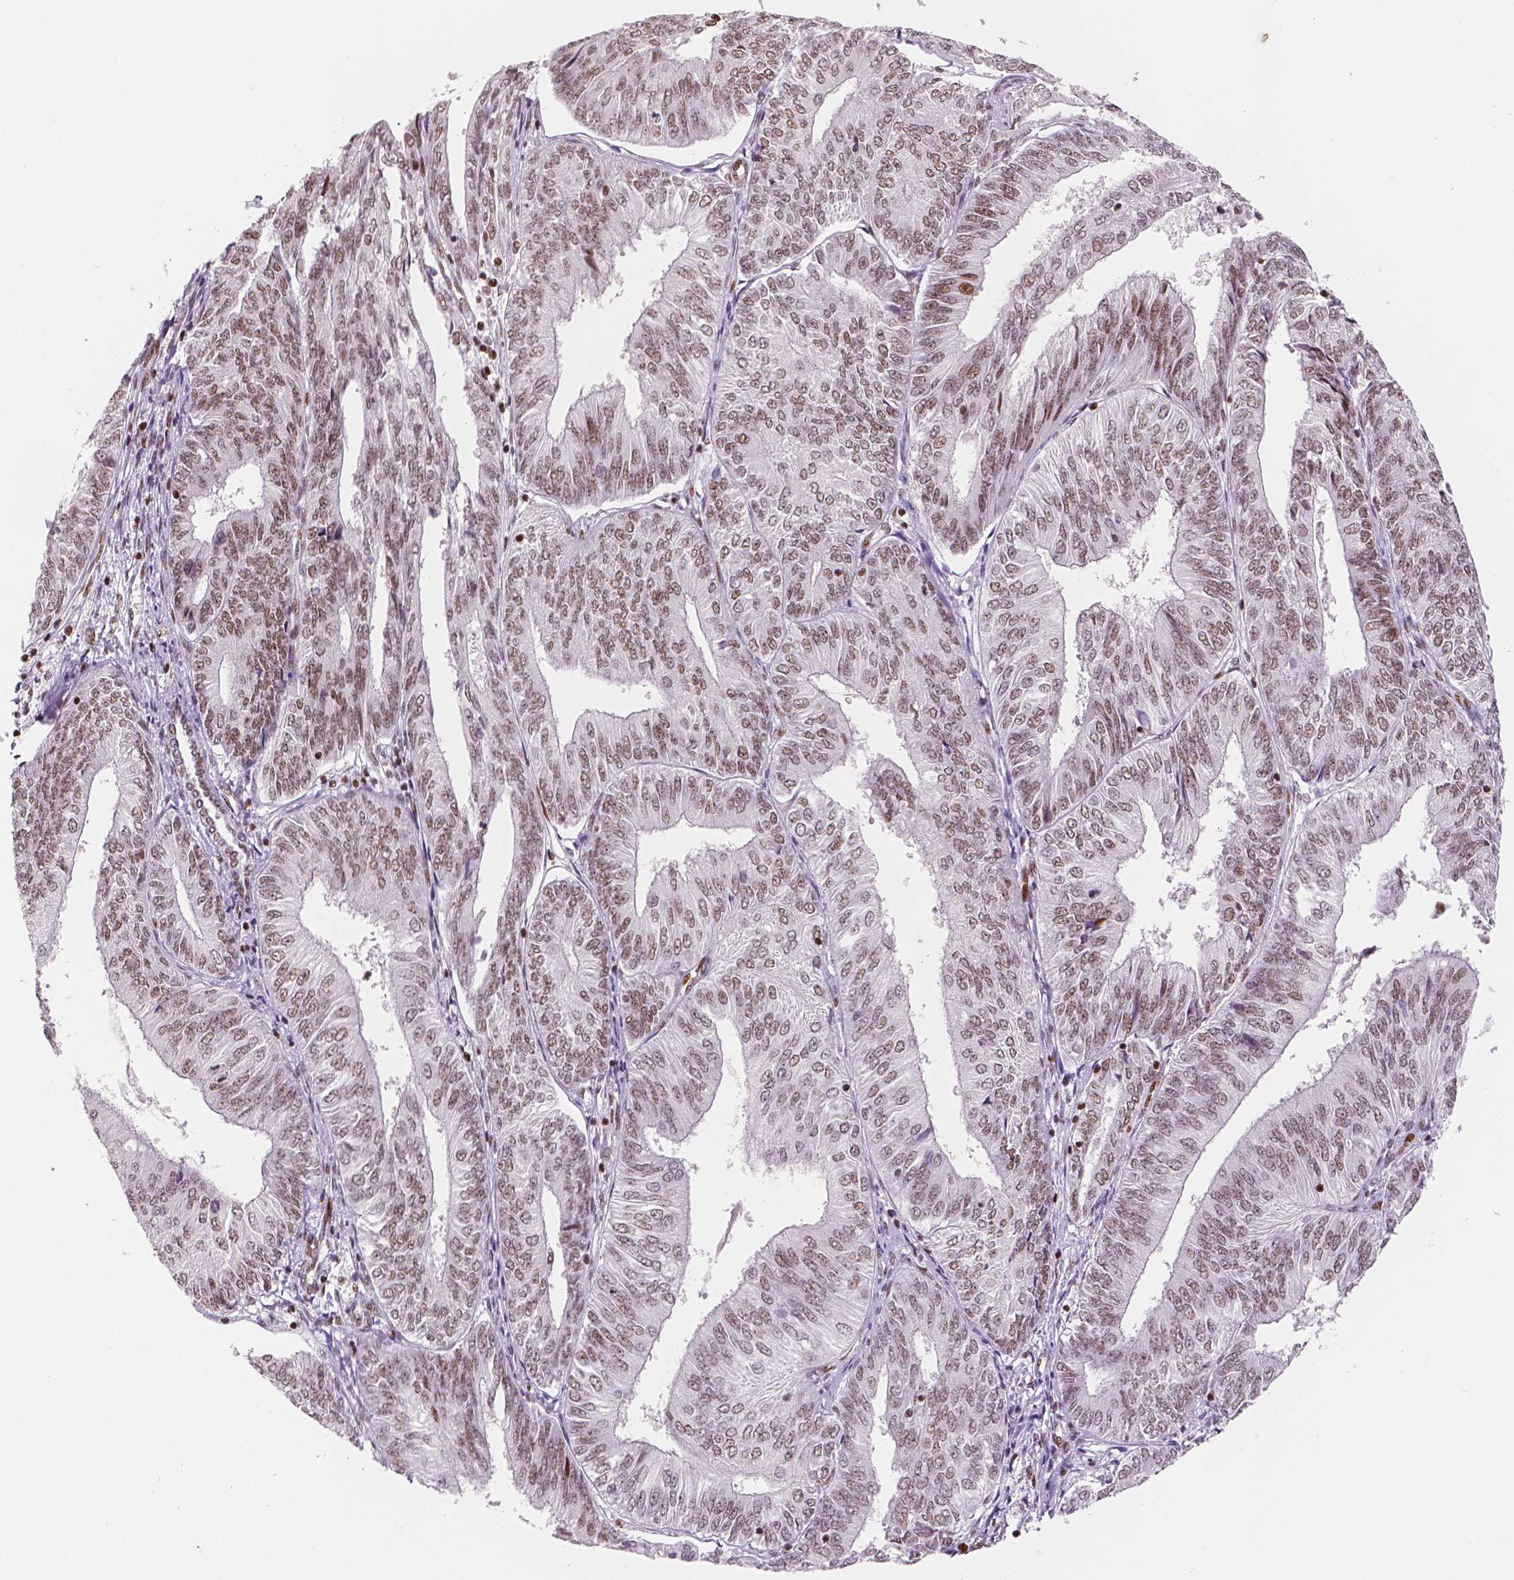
{"staining": {"intensity": "moderate", "quantity": "25%-75%", "location": "nuclear"}, "tissue": "endometrial cancer", "cell_type": "Tumor cells", "image_type": "cancer", "snomed": [{"axis": "morphology", "description": "Adenocarcinoma, NOS"}, {"axis": "topography", "description": "Endometrium"}], "caption": "Immunohistochemical staining of endometrial cancer (adenocarcinoma) shows medium levels of moderate nuclear staining in about 25%-75% of tumor cells.", "gene": "HDAC1", "patient": {"sex": "female", "age": 58}}